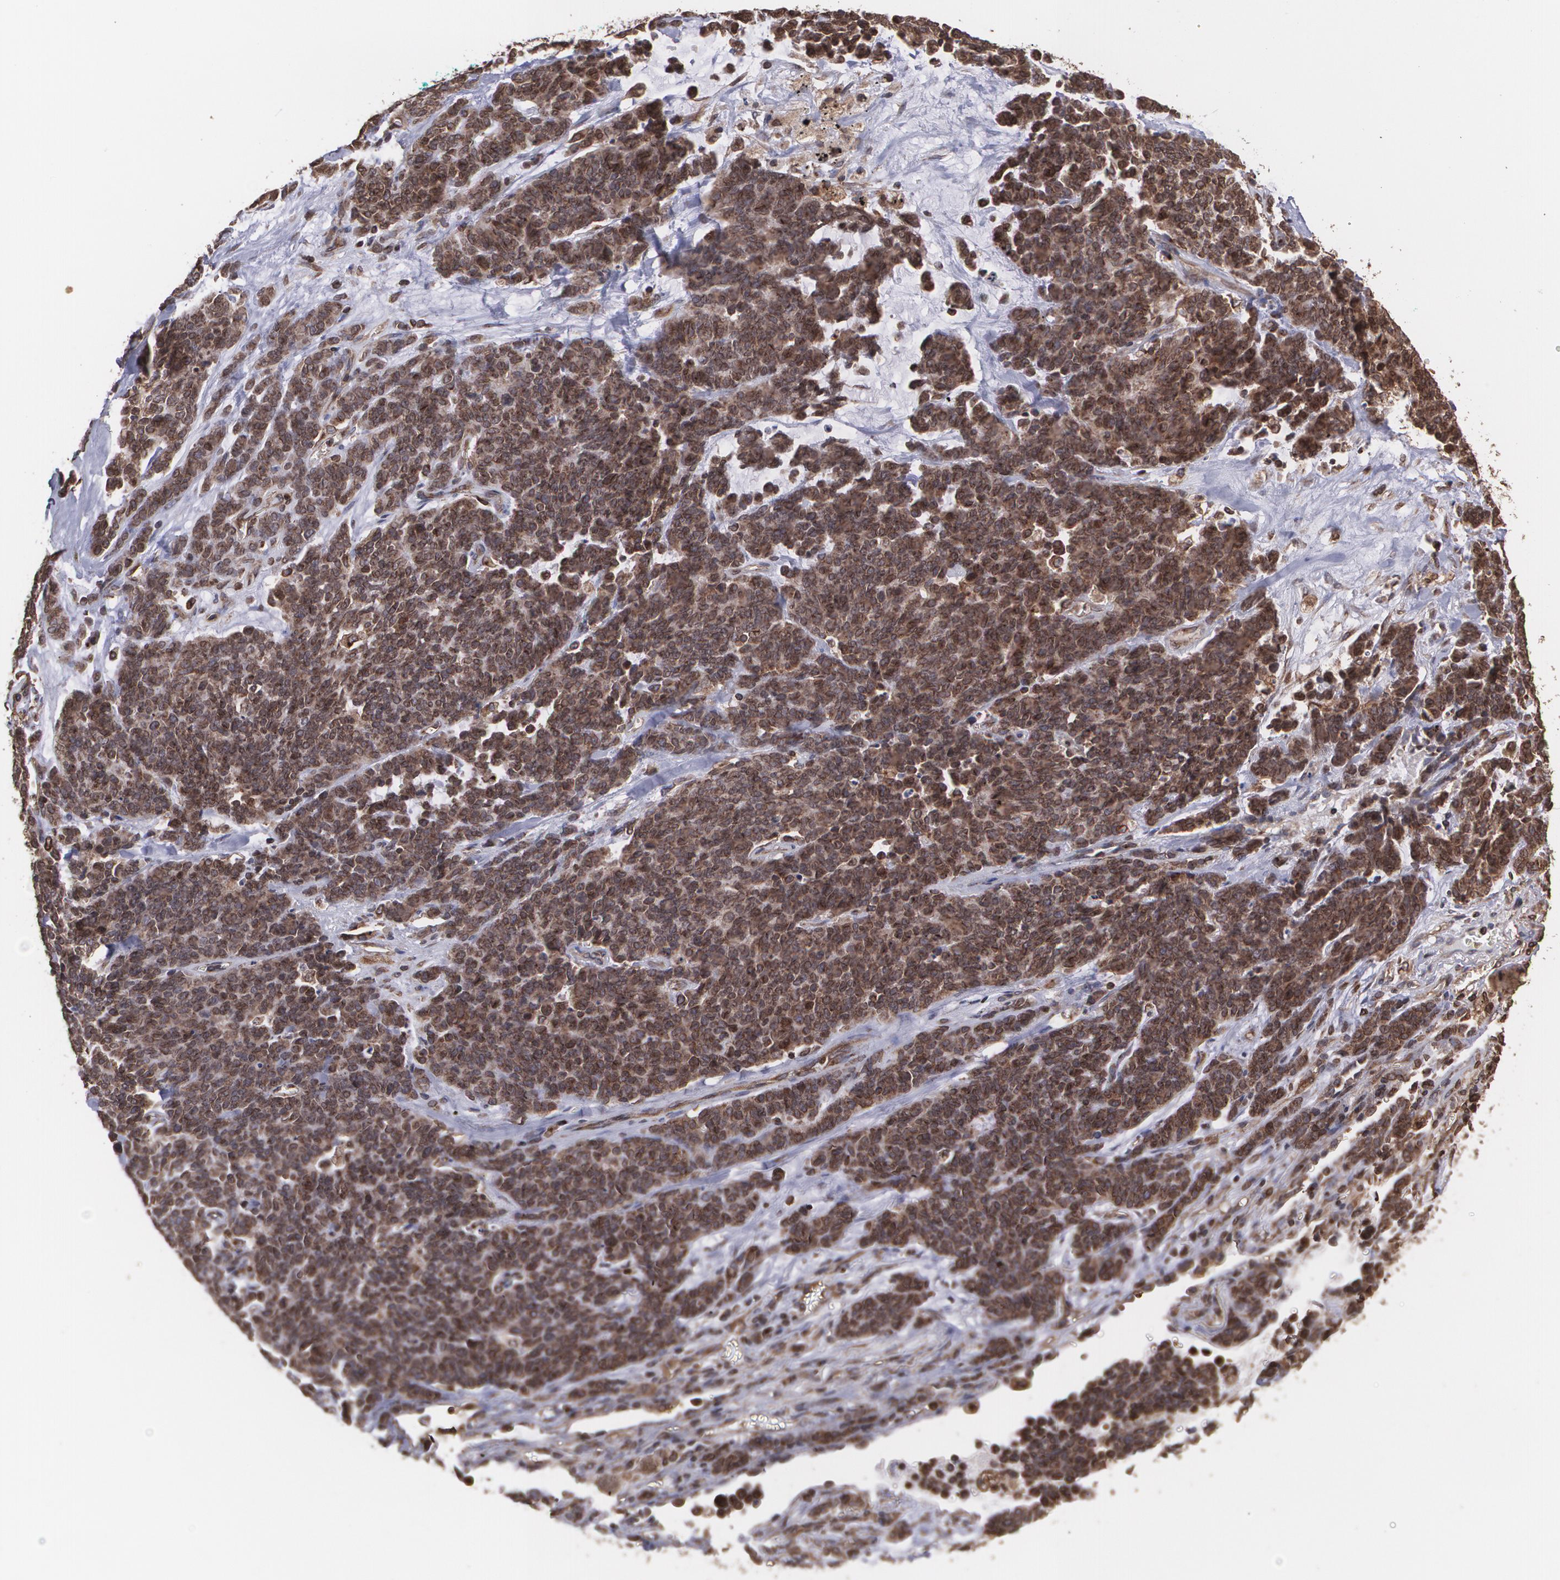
{"staining": {"intensity": "strong", "quantity": ">75%", "location": "cytoplasmic/membranous"}, "tissue": "lung cancer", "cell_type": "Tumor cells", "image_type": "cancer", "snomed": [{"axis": "morphology", "description": "Neoplasm, malignant, NOS"}, {"axis": "topography", "description": "Lung"}], "caption": "This is an image of immunohistochemistry staining of malignant neoplasm (lung), which shows strong expression in the cytoplasmic/membranous of tumor cells.", "gene": "TRIP11", "patient": {"sex": "female", "age": 58}}